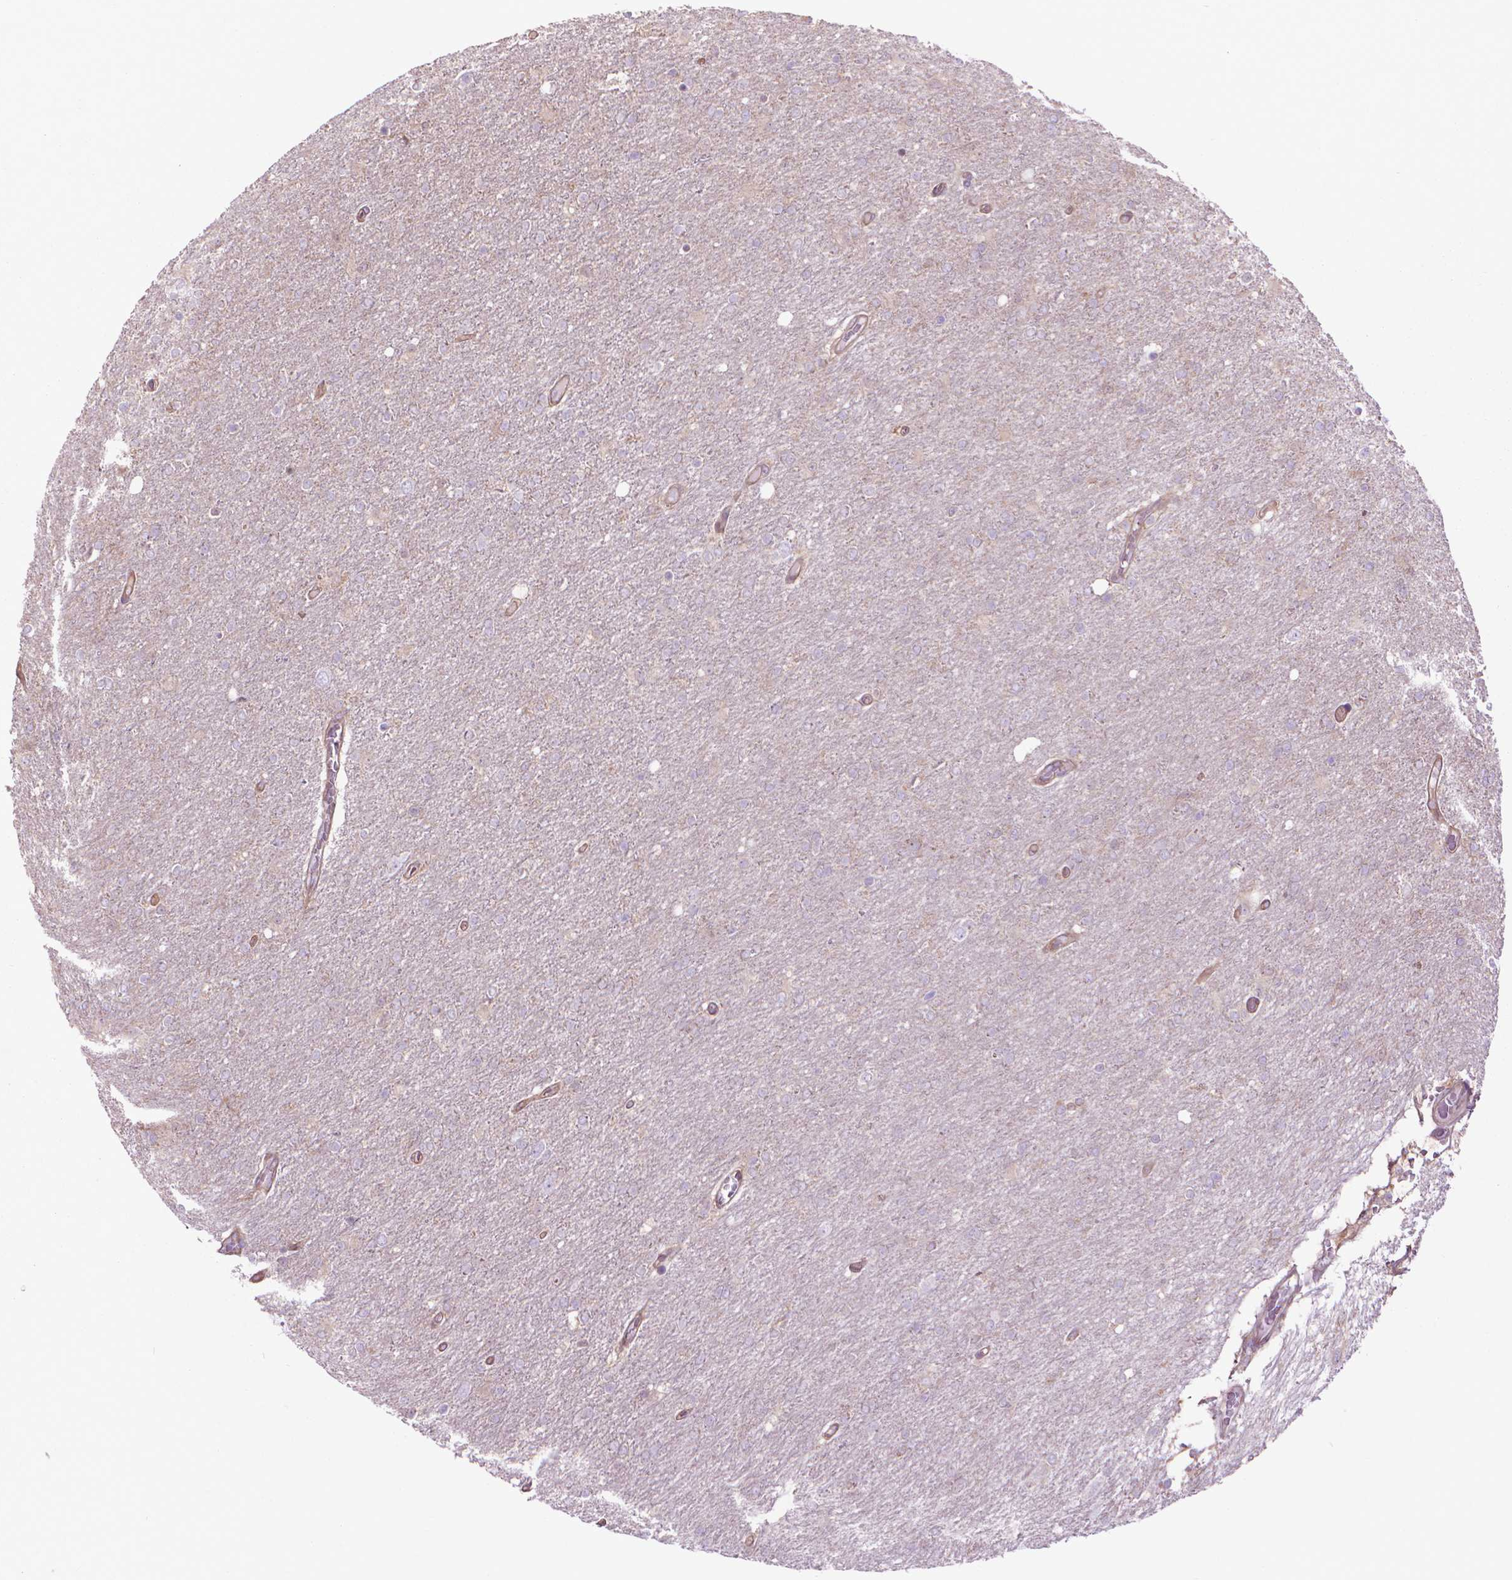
{"staining": {"intensity": "negative", "quantity": "none", "location": "none"}, "tissue": "glioma", "cell_type": "Tumor cells", "image_type": "cancer", "snomed": [{"axis": "morphology", "description": "Glioma, malignant, High grade"}, {"axis": "topography", "description": "Cerebral cortex"}], "caption": "DAB (3,3'-diaminobenzidine) immunohistochemical staining of glioma displays no significant expression in tumor cells.", "gene": "CORO1B", "patient": {"sex": "male", "age": 70}}